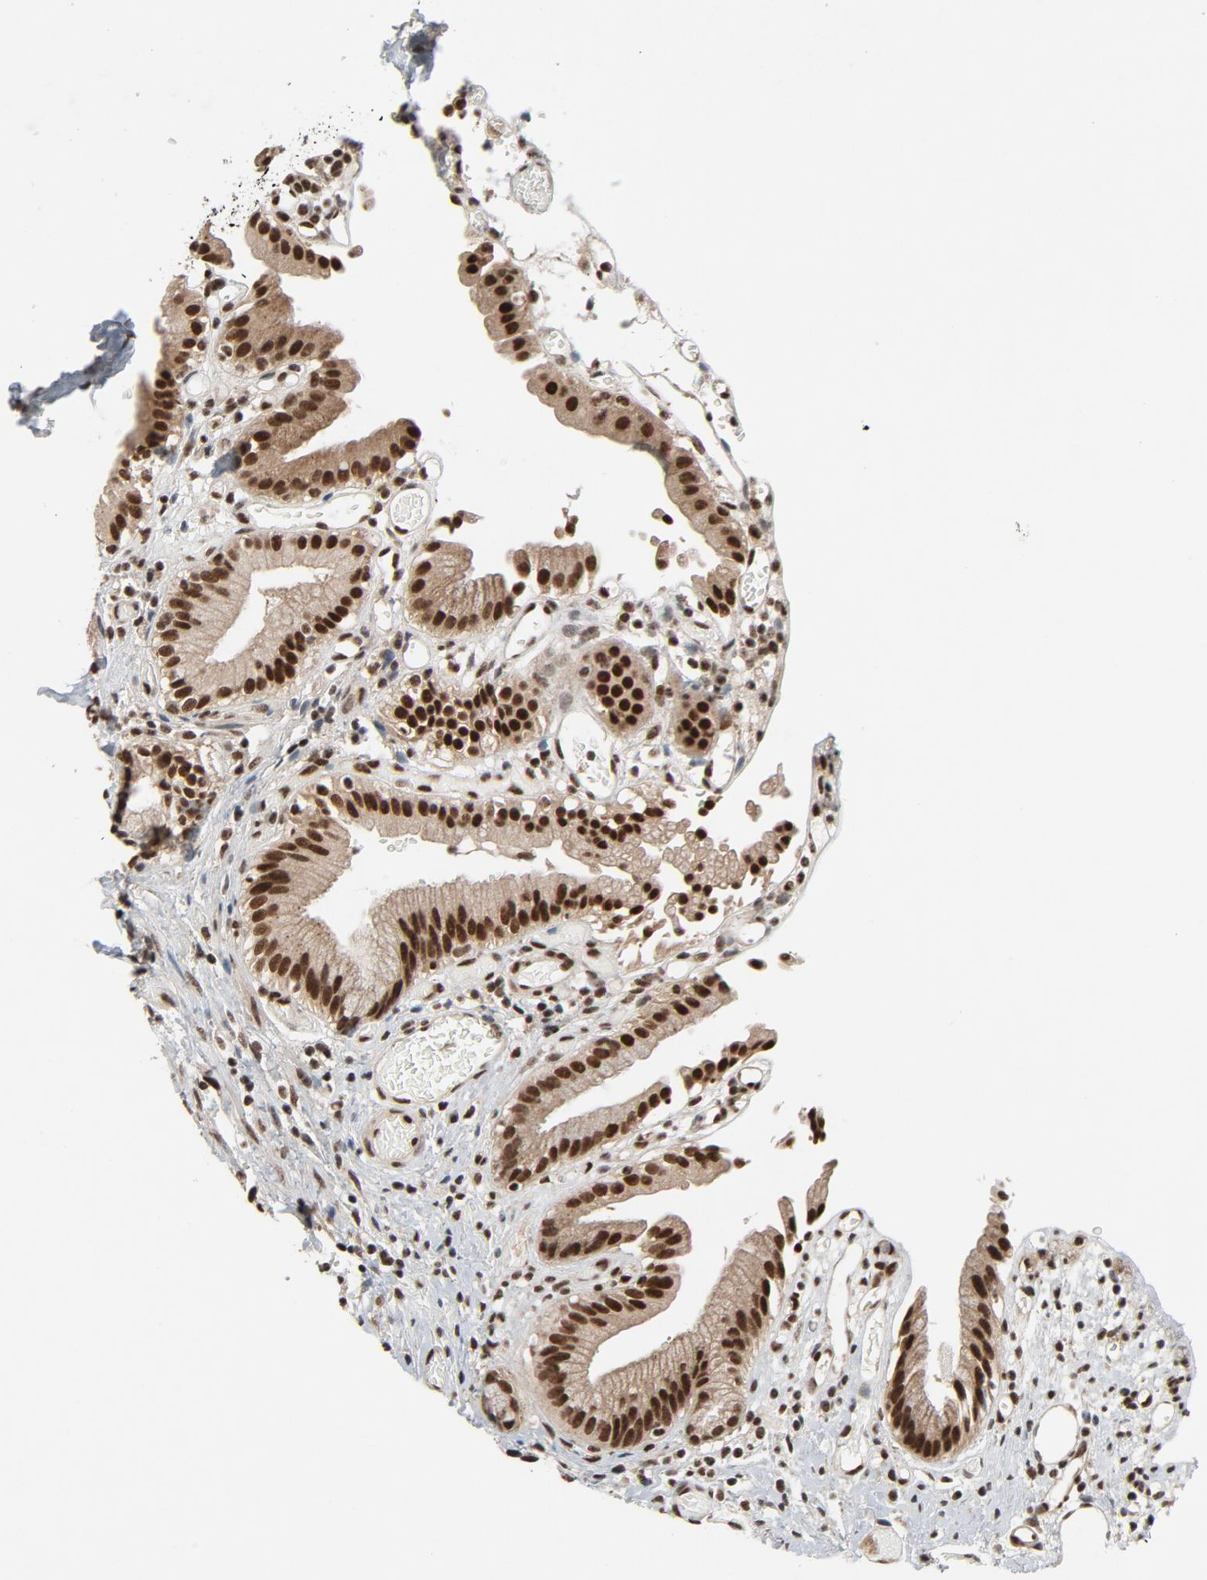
{"staining": {"intensity": "strong", "quantity": ">75%", "location": "nuclear"}, "tissue": "gallbladder", "cell_type": "Glandular cells", "image_type": "normal", "snomed": [{"axis": "morphology", "description": "Normal tissue, NOS"}, {"axis": "topography", "description": "Gallbladder"}], "caption": "Protein staining of normal gallbladder demonstrates strong nuclear staining in about >75% of glandular cells.", "gene": "SMARCD1", "patient": {"sex": "male", "age": 65}}